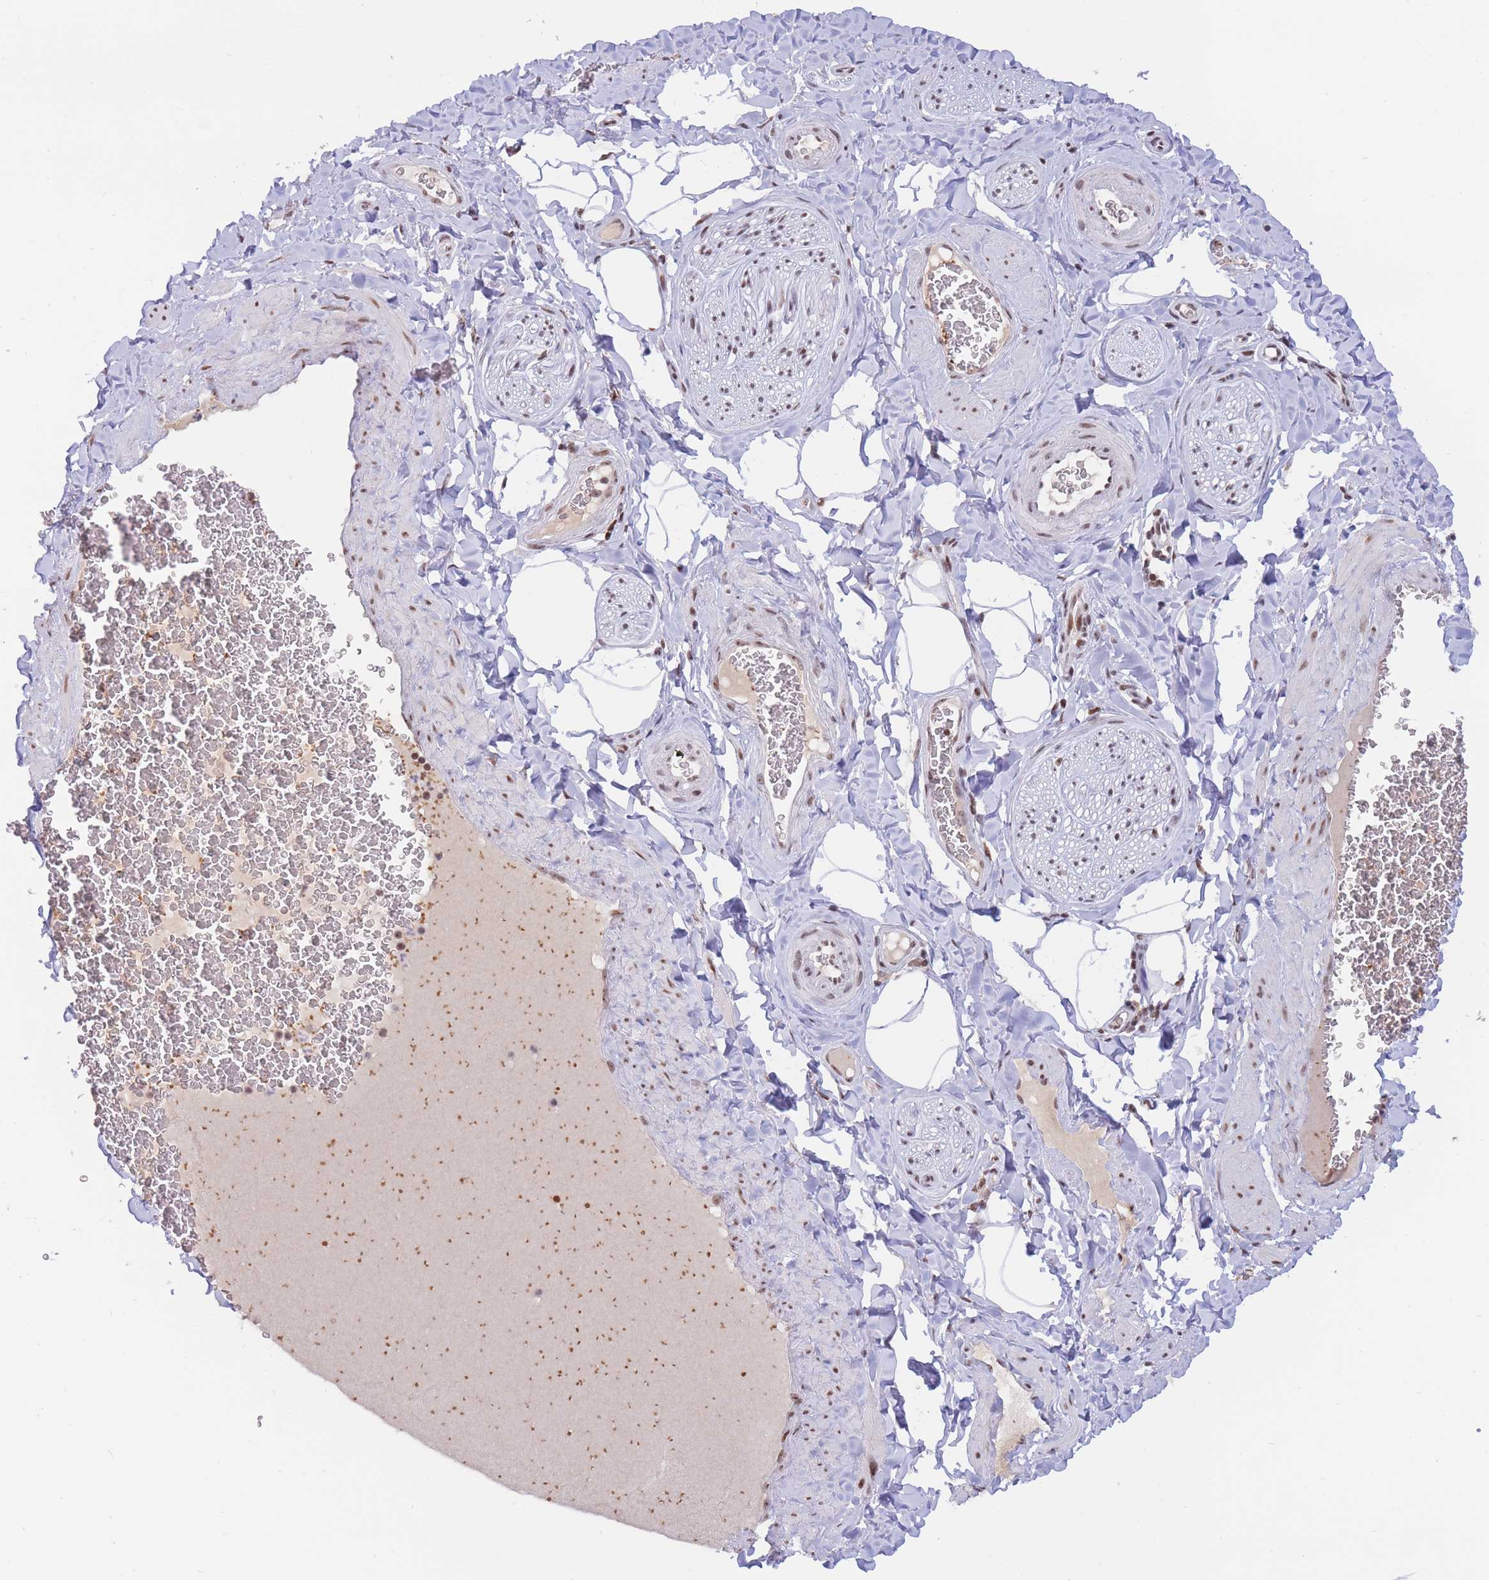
{"staining": {"intensity": "negative", "quantity": "none", "location": "none"}, "tissue": "adipose tissue", "cell_type": "Adipocytes", "image_type": "normal", "snomed": [{"axis": "morphology", "description": "Normal tissue, NOS"}, {"axis": "topography", "description": "Soft tissue"}, {"axis": "topography", "description": "Adipose tissue"}, {"axis": "topography", "description": "Vascular tissue"}, {"axis": "topography", "description": "Peripheral nerve tissue"}], "caption": "Immunohistochemistry (IHC) of benign adipose tissue reveals no positivity in adipocytes.", "gene": "TARBP2", "patient": {"sex": "male", "age": 46}}